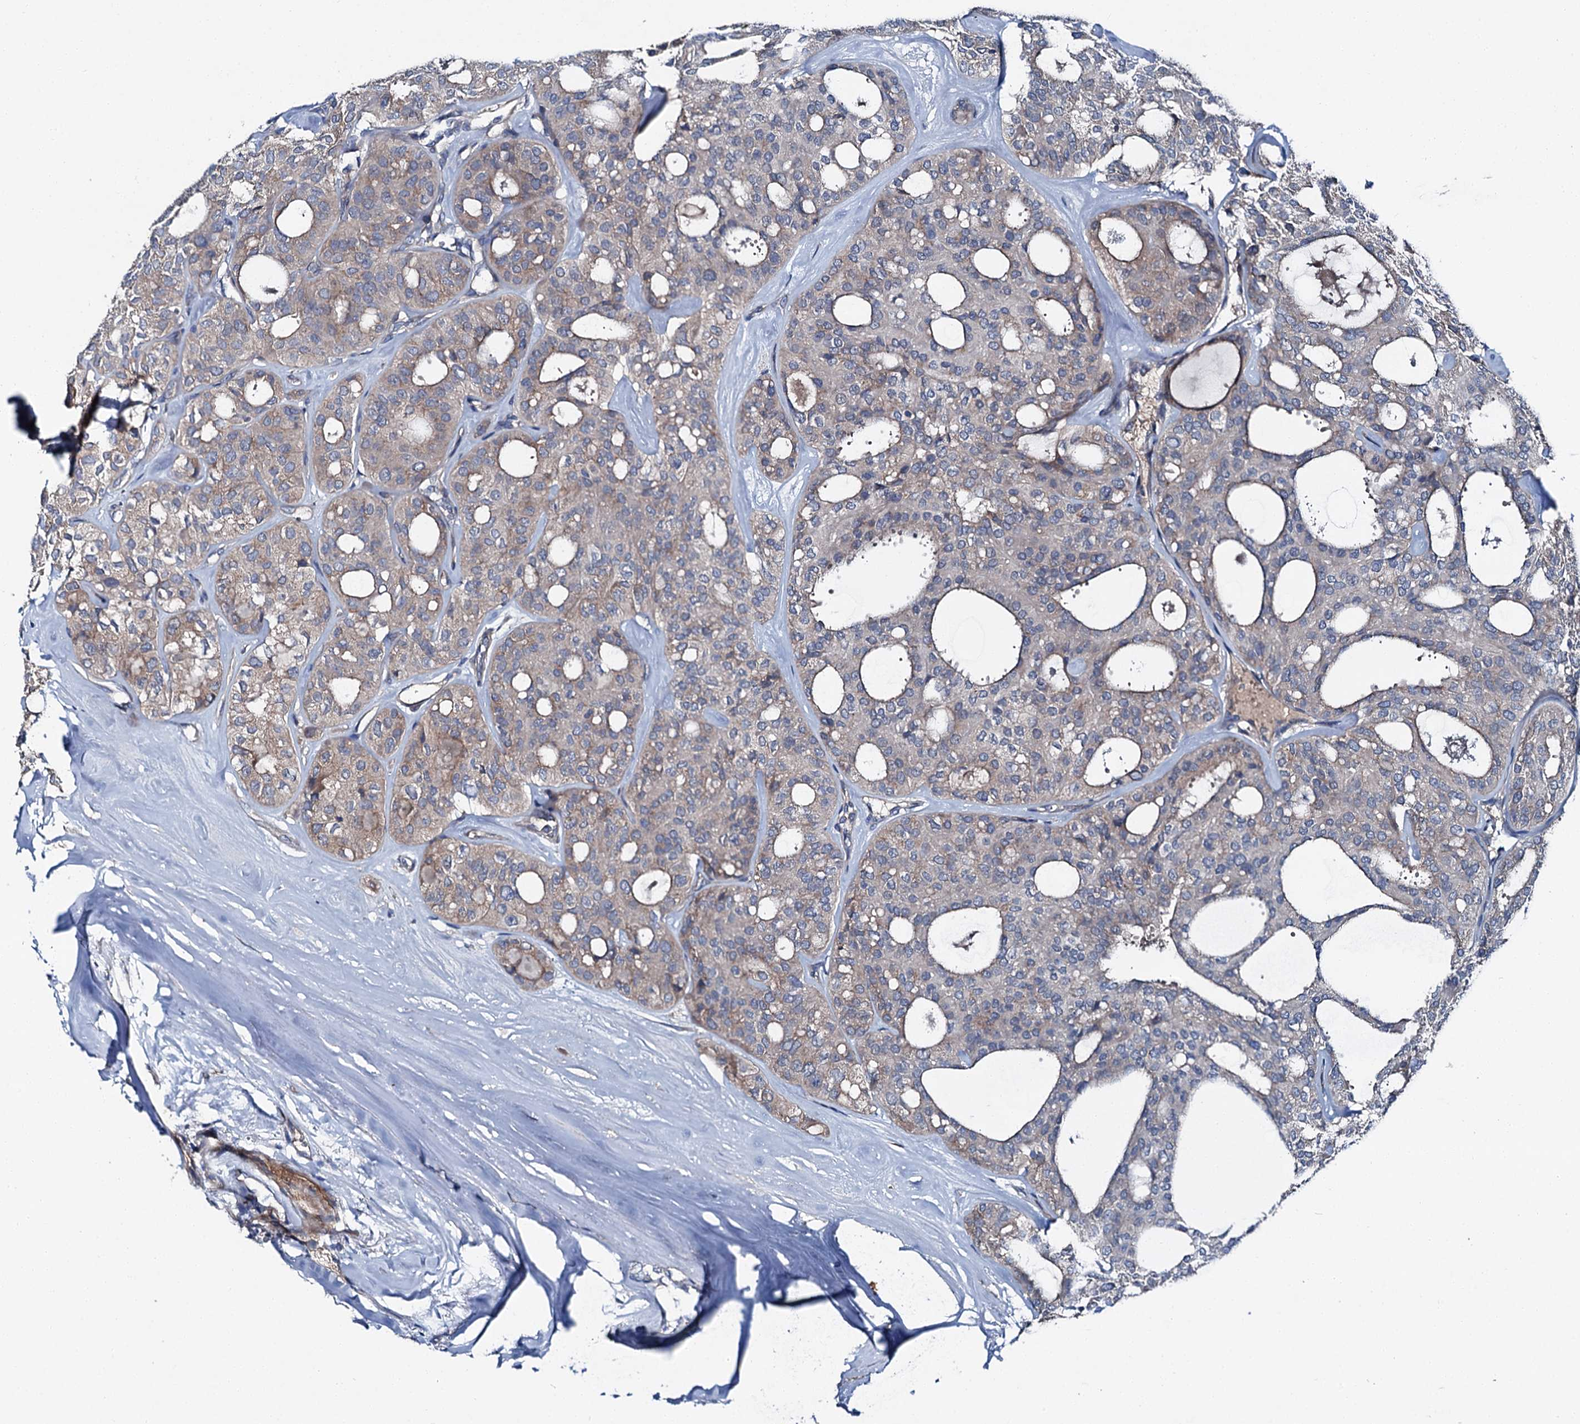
{"staining": {"intensity": "weak", "quantity": "<25%", "location": "cytoplasmic/membranous"}, "tissue": "thyroid cancer", "cell_type": "Tumor cells", "image_type": "cancer", "snomed": [{"axis": "morphology", "description": "Follicular adenoma carcinoma, NOS"}, {"axis": "topography", "description": "Thyroid gland"}], "caption": "Tumor cells are negative for brown protein staining in thyroid follicular adenoma carcinoma. (DAB immunohistochemistry (IHC), high magnification).", "gene": "SLC22A25", "patient": {"sex": "male", "age": 75}}